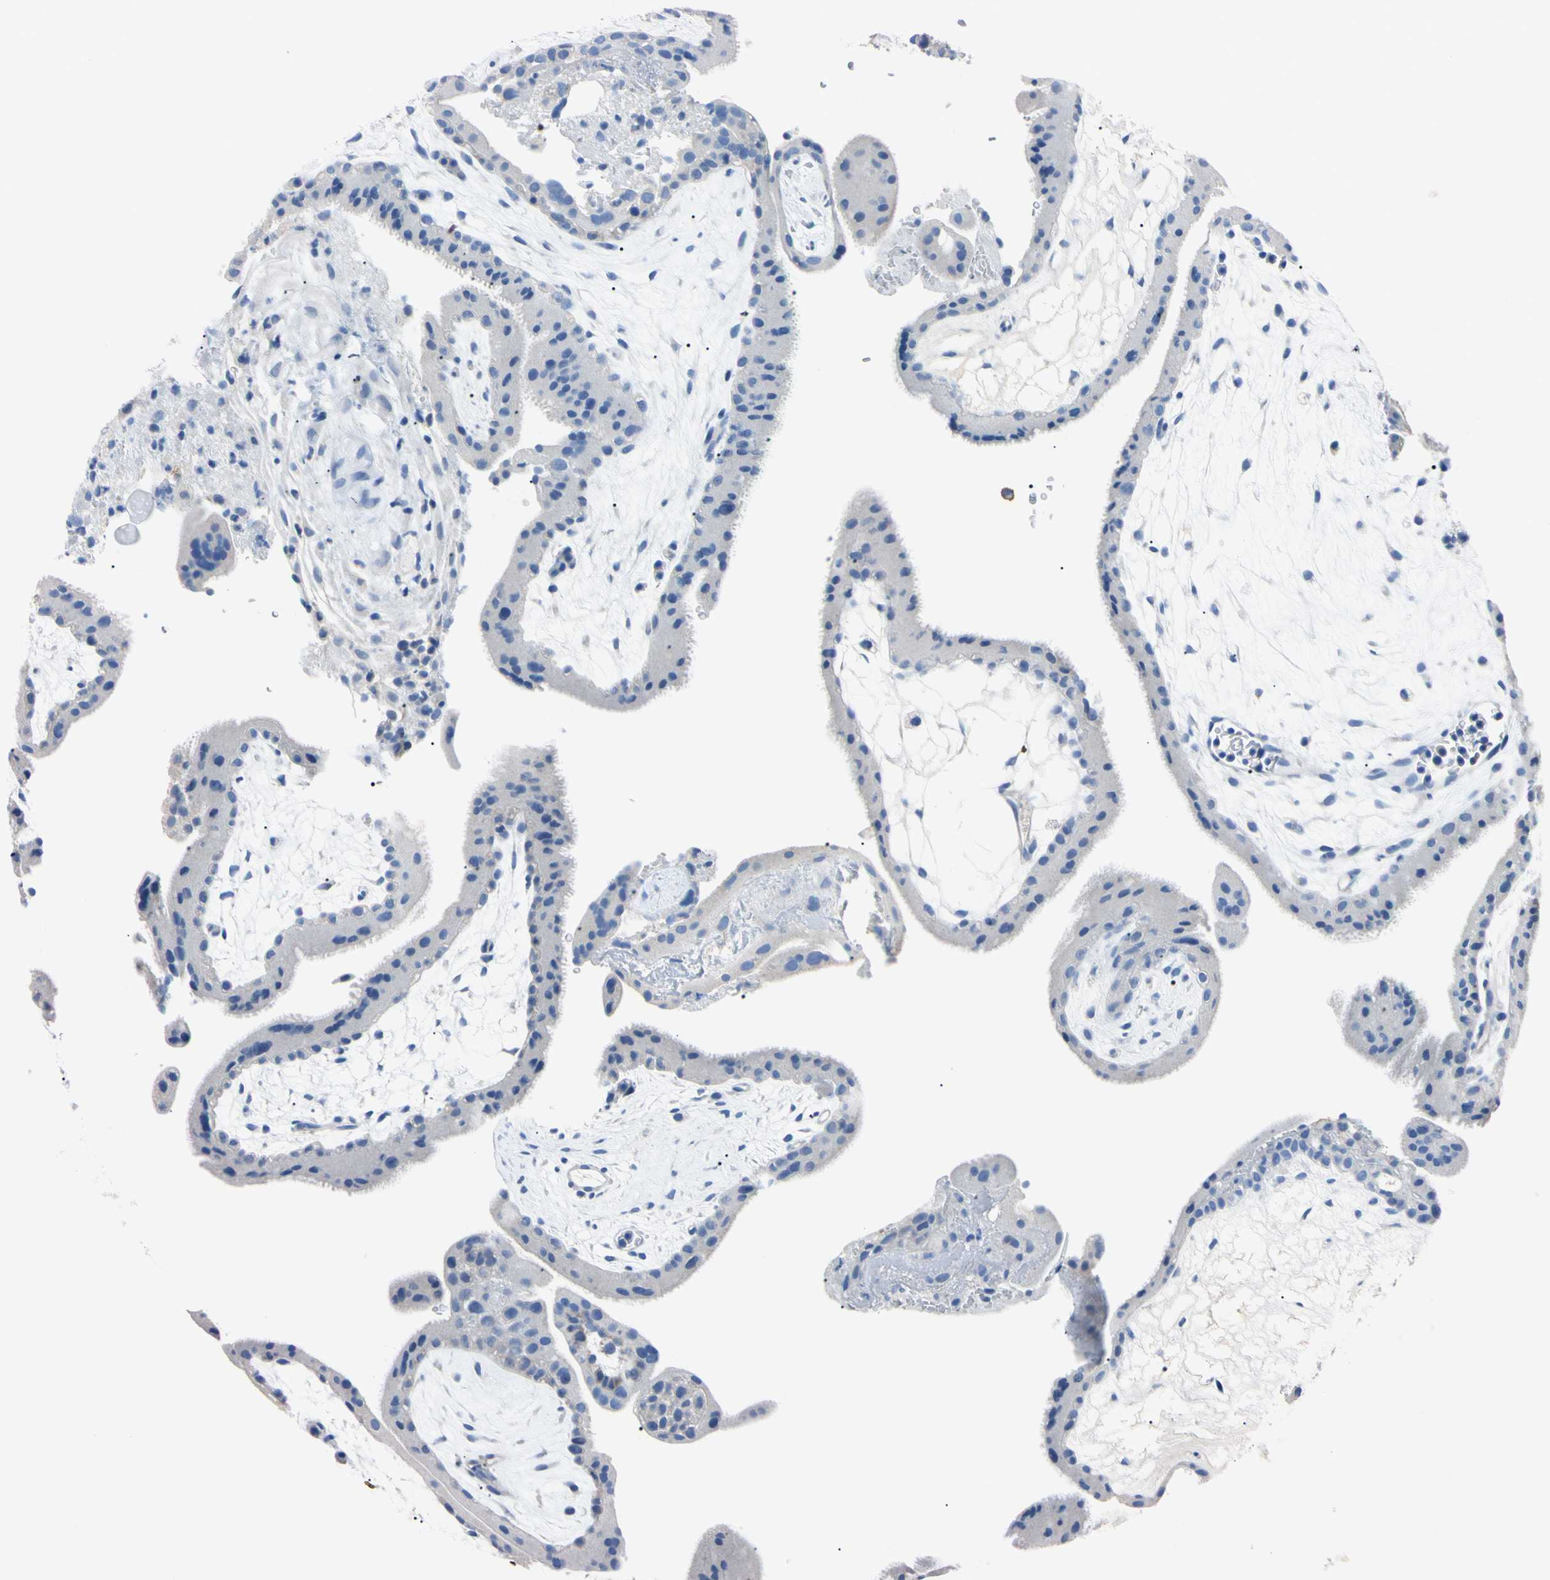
{"staining": {"intensity": "negative", "quantity": "none", "location": "none"}, "tissue": "placenta", "cell_type": "Trophoblastic cells", "image_type": "normal", "snomed": [{"axis": "morphology", "description": "Normal tissue, NOS"}, {"axis": "topography", "description": "Placenta"}], "caption": "Immunohistochemistry (IHC) photomicrograph of normal human placenta stained for a protein (brown), which exhibits no staining in trophoblastic cells. (Stains: DAB (3,3'-diaminobenzidine) IHC with hematoxylin counter stain, Microscopy: brightfield microscopy at high magnification).", "gene": "PNKD", "patient": {"sex": "female", "age": 19}}